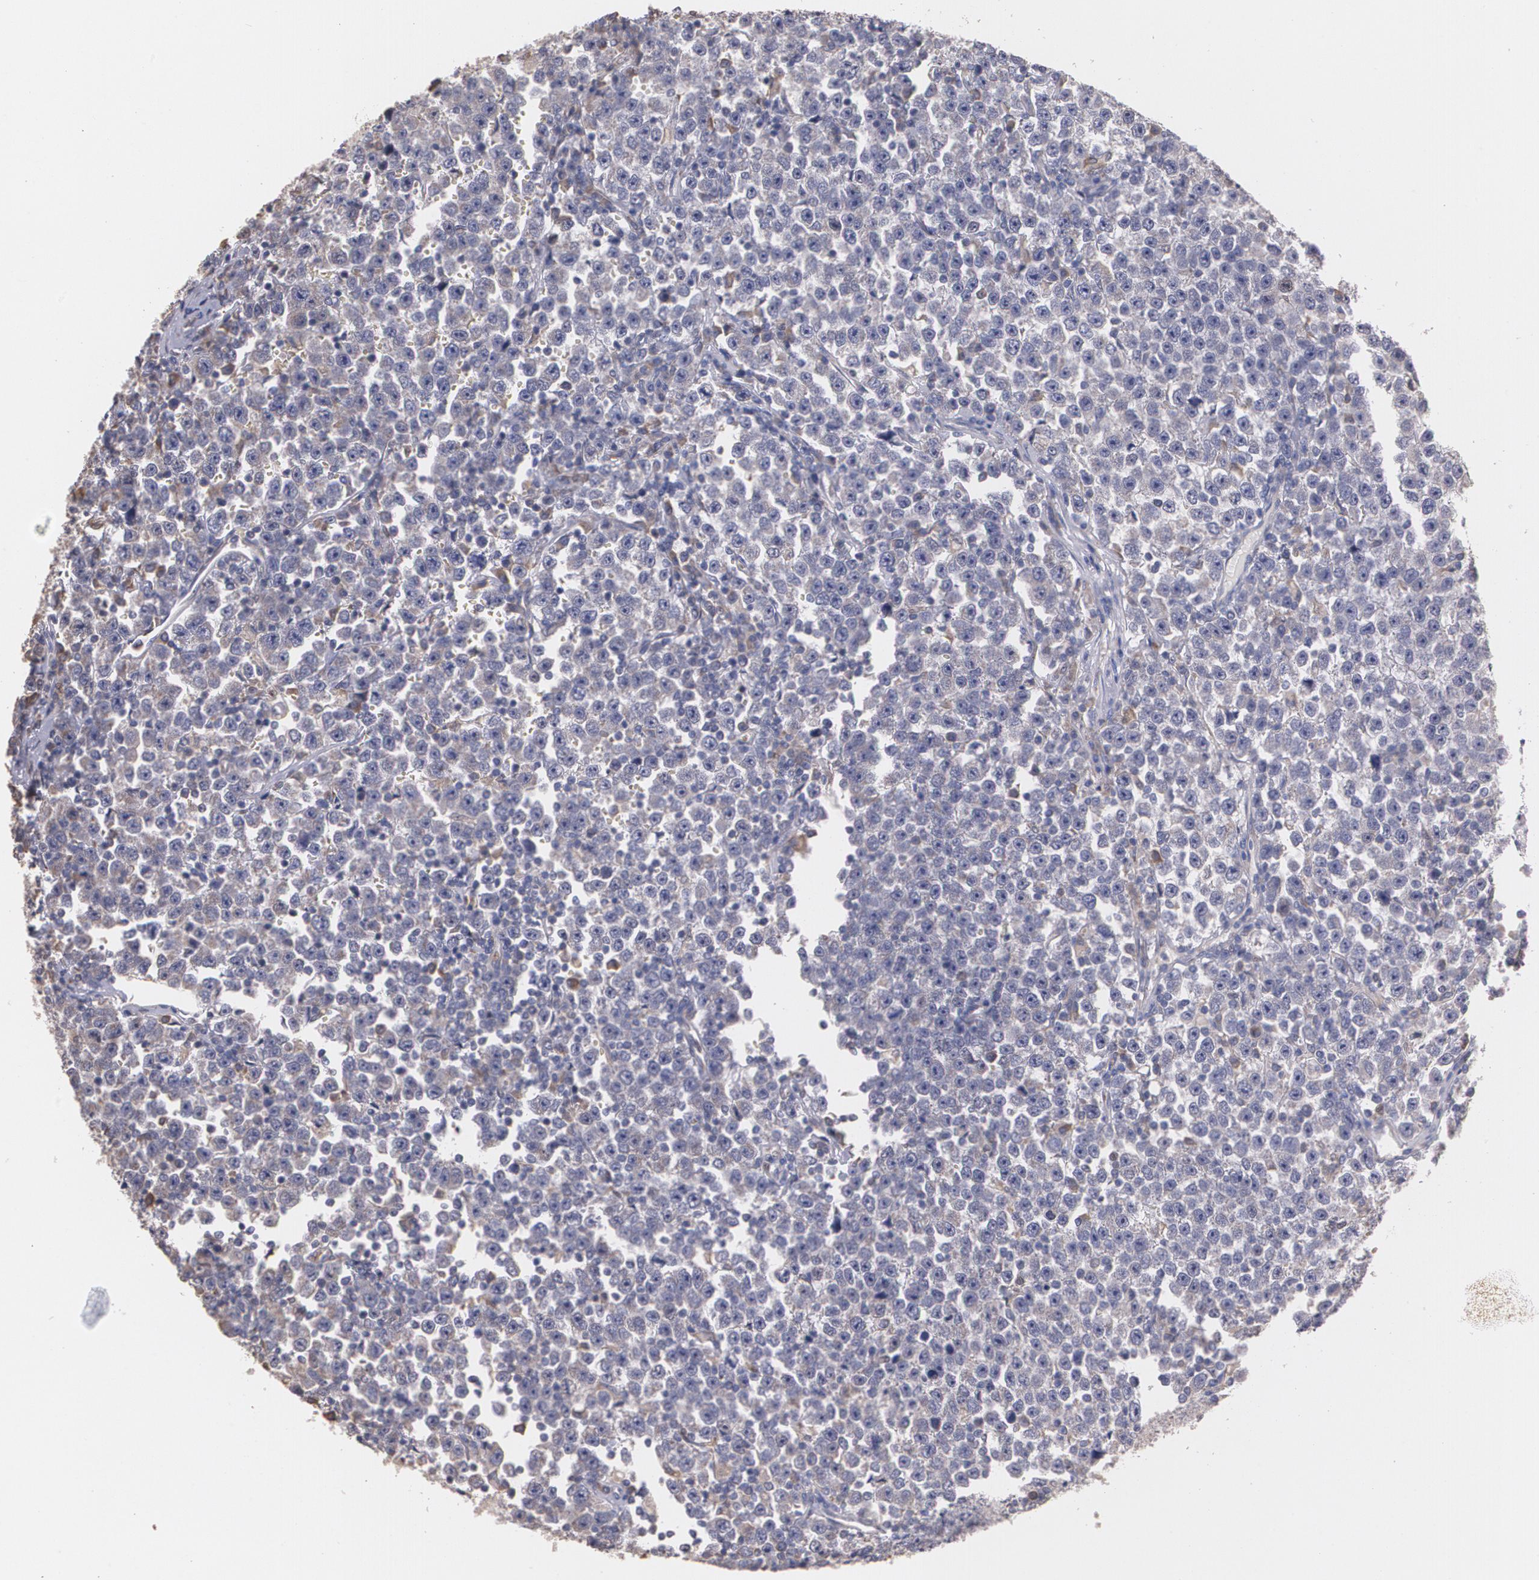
{"staining": {"intensity": "weak", "quantity": "<25%", "location": "cytoplasmic/membranous"}, "tissue": "testis cancer", "cell_type": "Tumor cells", "image_type": "cancer", "snomed": [{"axis": "morphology", "description": "Seminoma, NOS"}, {"axis": "topography", "description": "Testis"}], "caption": "Tumor cells show no significant protein positivity in testis seminoma. Brightfield microscopy of immunohistochemistry stained with DAB (3,3'-diaminobenzidine) (brown) and hematoxylin (blue), captured at high magnification.", "gene": "ATF3", "patient": {"sex": "male", "age": 43}}